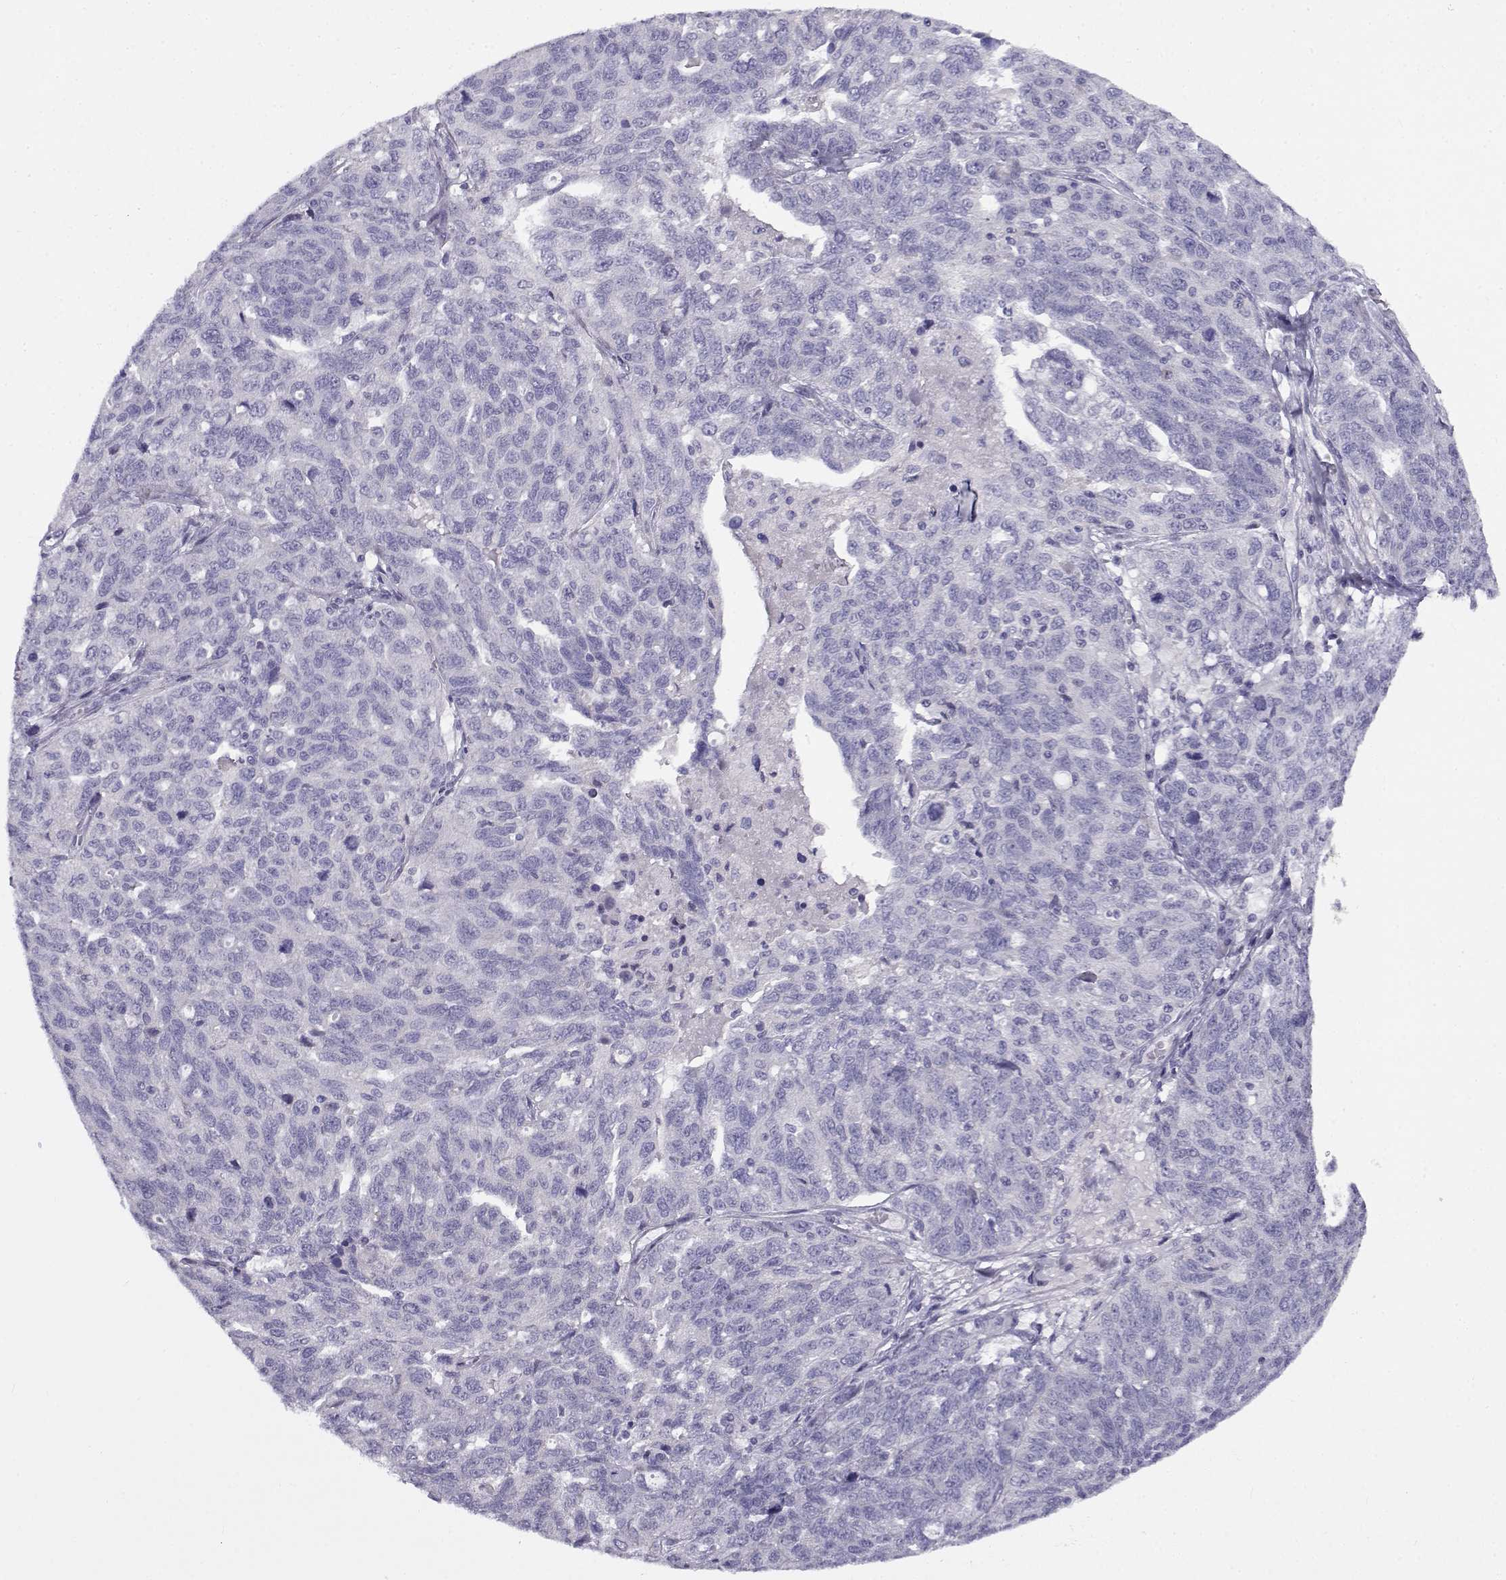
{"staining": {"intensity": "negative", "quantity": "none", "location": "none"}, "tissue": "ovarian cancer", "cell_type": "Tumor cells", "image_type": "cancer", "snomed": [{"axis": "morphology", "description": "Cystadenocarcinoma, serous, NOS"}, {"axis": "topography", "description": "Ovary"}], "caption": "A histopathology image of ovarian cancer (serous cystadenocarcinoma) stained for a protein shows no brown staining in tumor cells.", "gene": "FAM166A", "patient": {"sex": "female", "age": 71}}